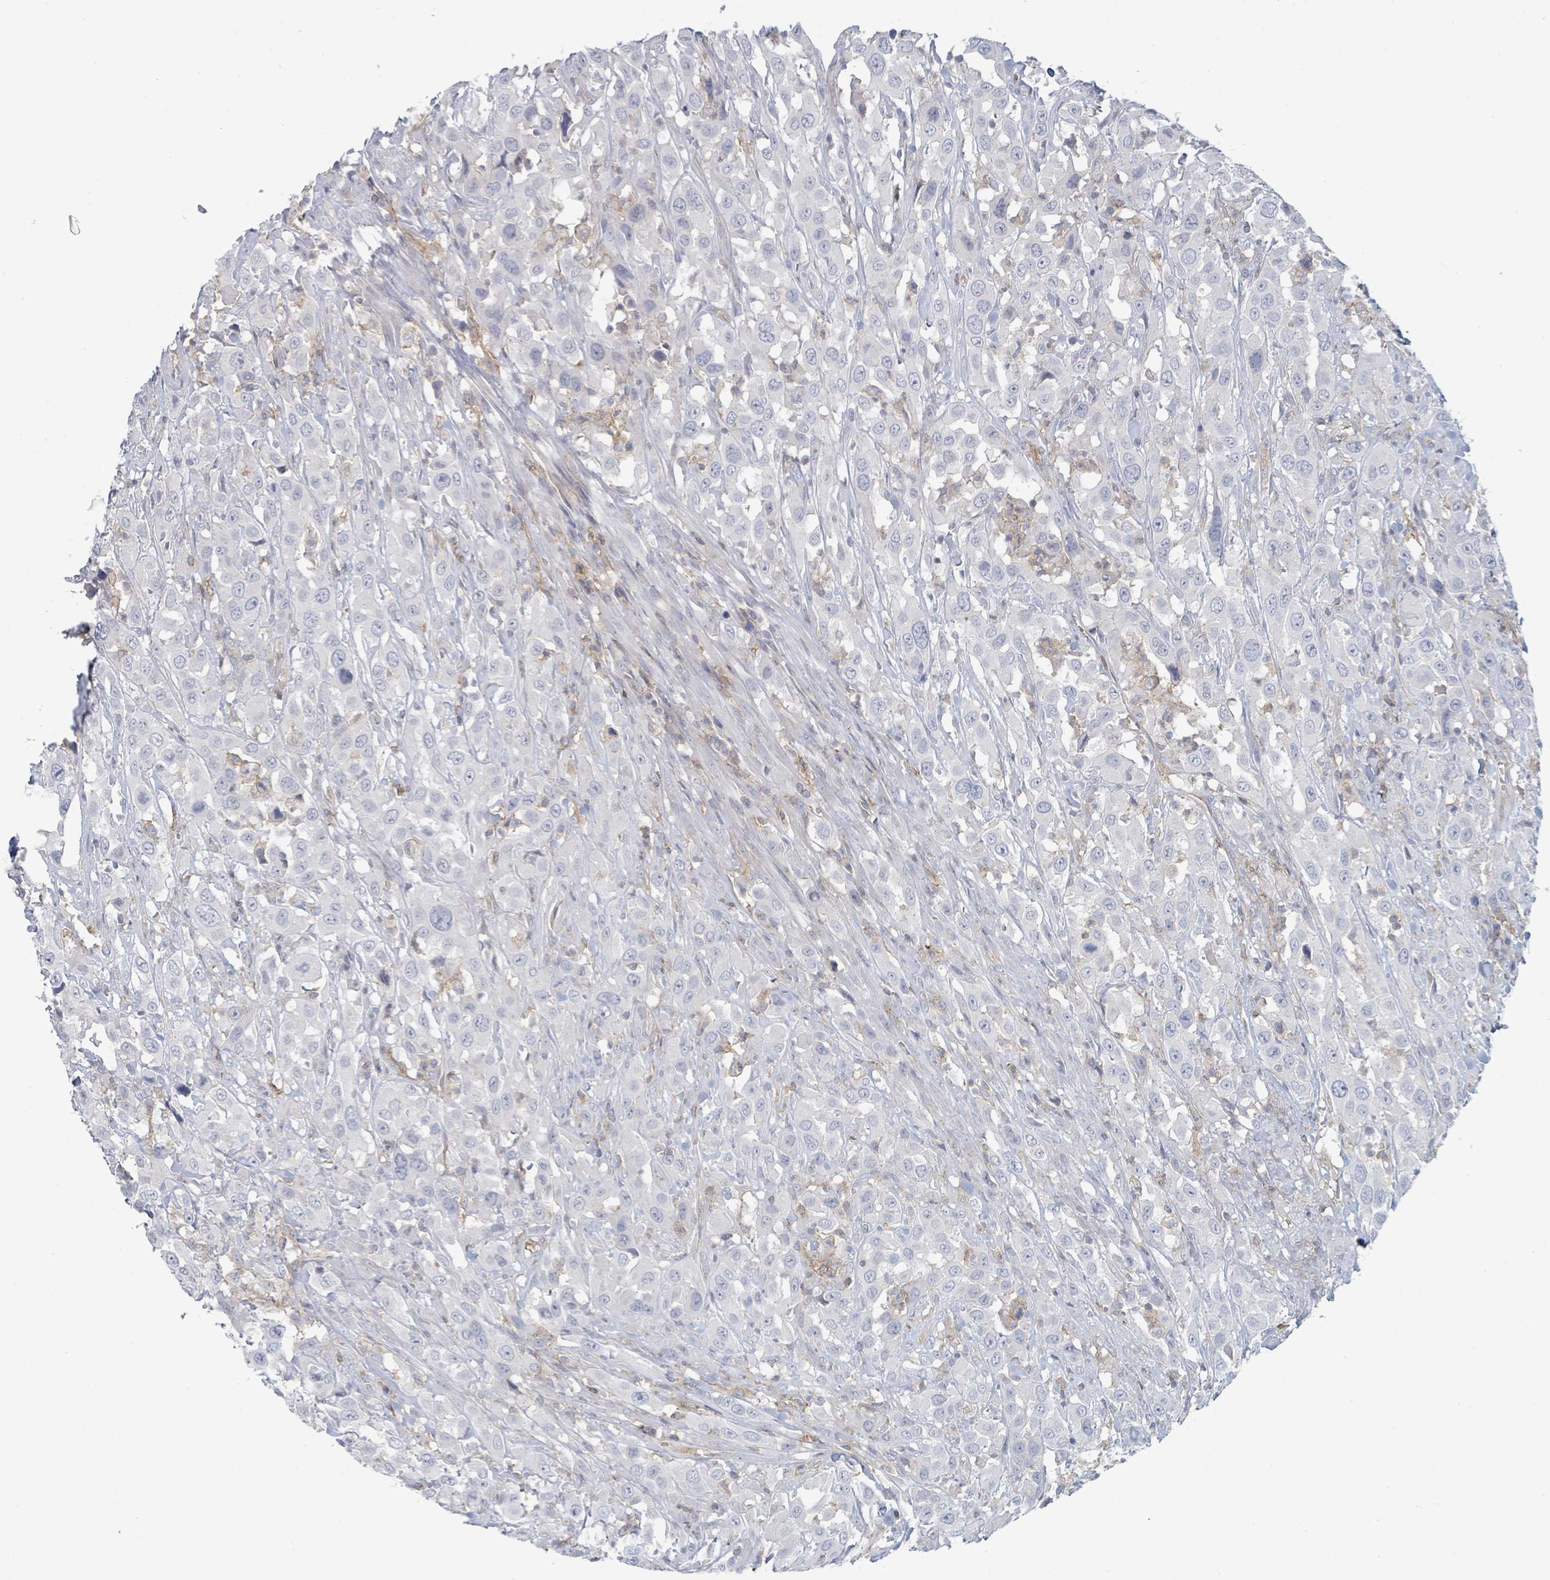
{"staining": {"intensity": "negative", "quantity": "none", "location": "none"}, "tissue": "urothelial cancer", "cell_type": "Tumor cells", "image_type": "cancer", "snomed": [{"axis": "morphology", "description": "Urothelial carcinoma, High grade"}, {"axis": "topography", "description": "Urinary bladder"}], "caption": "Histopathology image shows no protein positivity in tumor cells of urothelial cancer tissue. (DAB (3,3'-diaminobenzidine) immunohistochemistry (IHC), high magnification).", "gene": "TNFRSF14", "patient": {"sex": "male", "age": 61}}